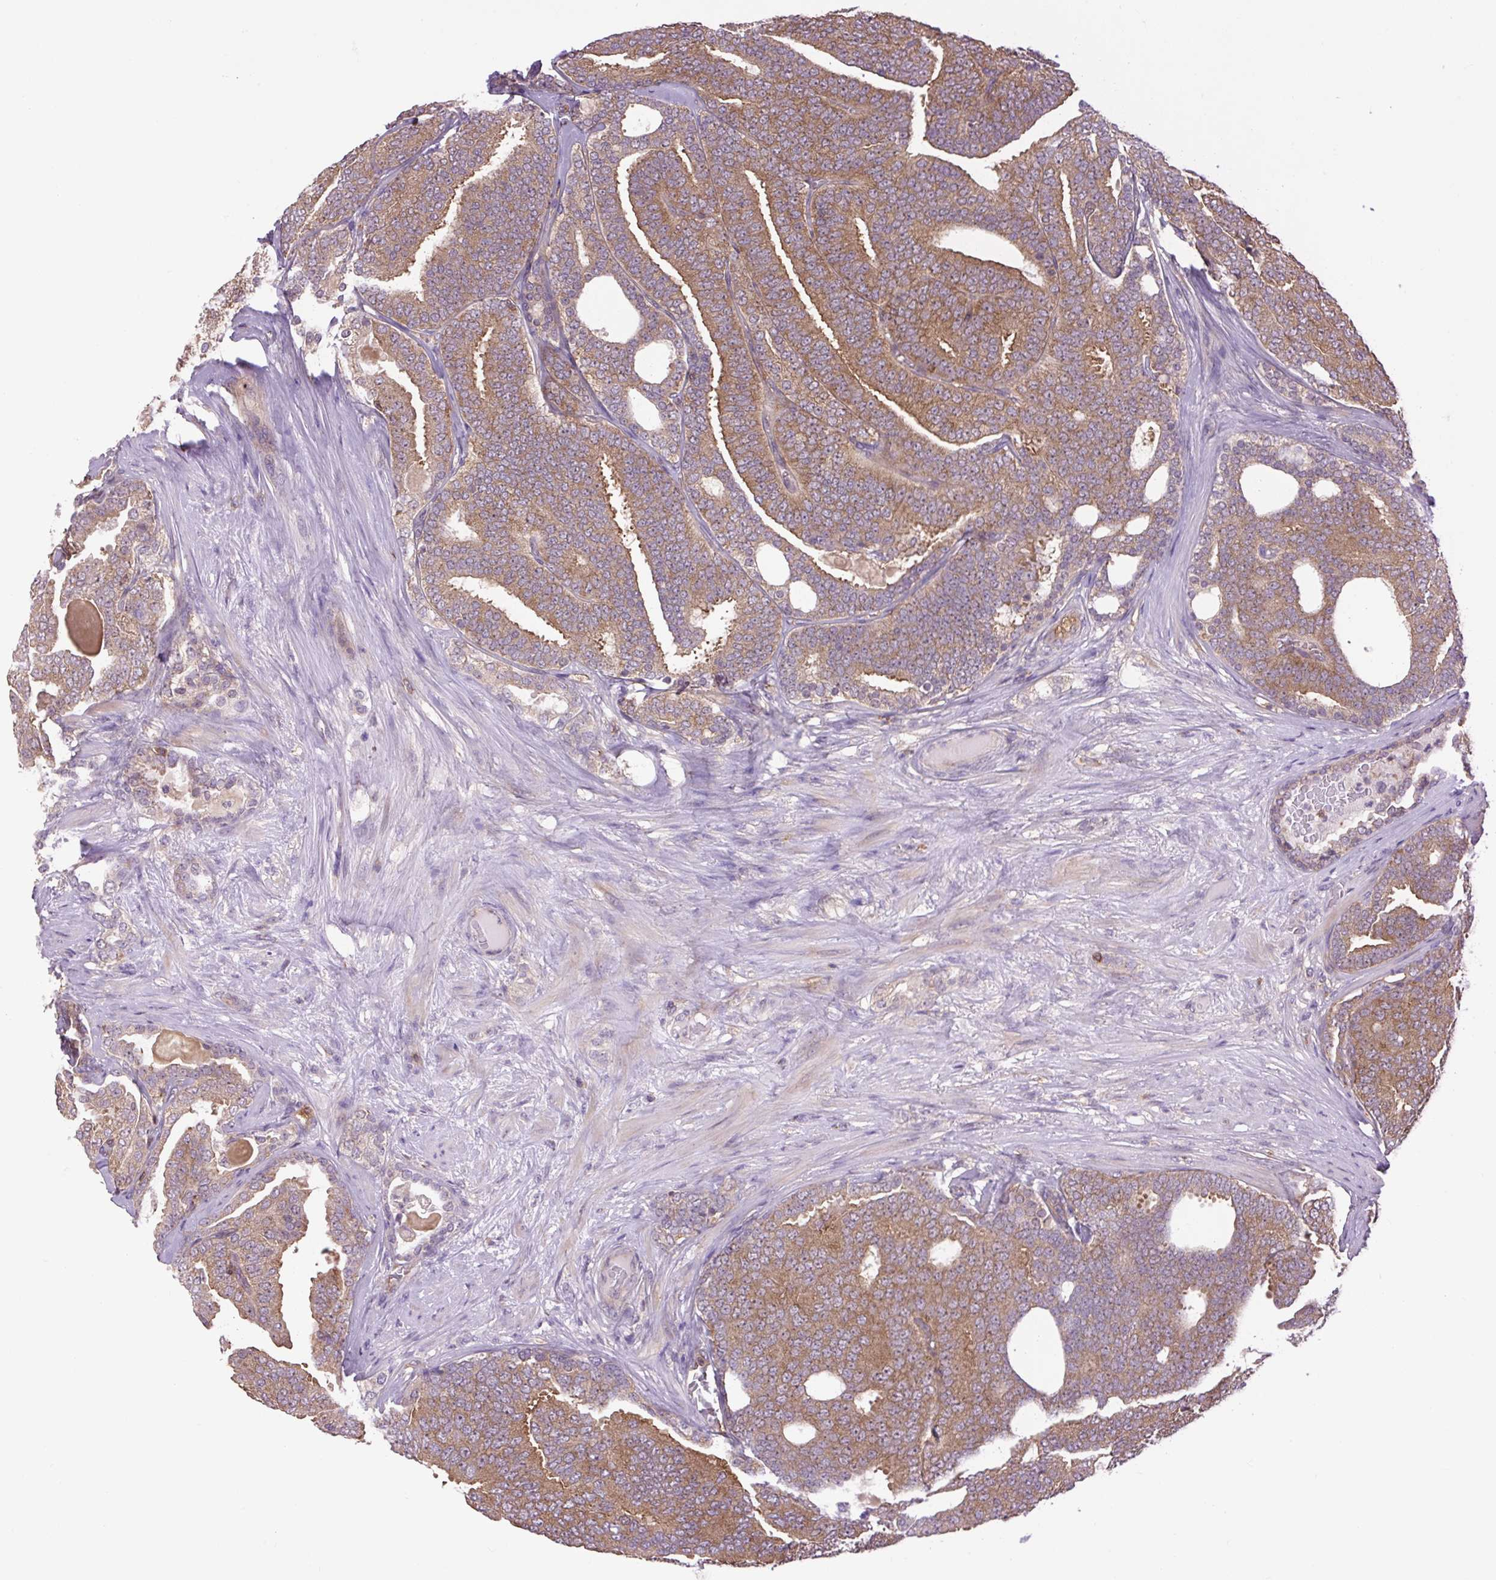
{"staining": {"intensity": "moderate", "quantity": ">75%", "location": "cytoplasmic/membranous,nuclear"}, "tissue": "prostate cancer", "cell_type": "Tumor cells", "image_type": "cancer", "snomed": [{"axis": "morphology", "description": "Adenocarcinoma, High grade"}, {"axis": "topography", "description": "Prostate"}], "caption": "Brown immunohistochemical staining in human adenocarcinoma (high-grade) (prostate) shows moderate cytoplasmic/membranous and nuclear staining in about >75% of tumor cells. The protein of interest is stained brown, and the nuclei are stained in blue (DAB (3,3'-diaminobenzidine) IHC with brightfield microscopy, high magnification).", "gene": "PLCG1", "patient": {"sex": "male", "age": 65}}